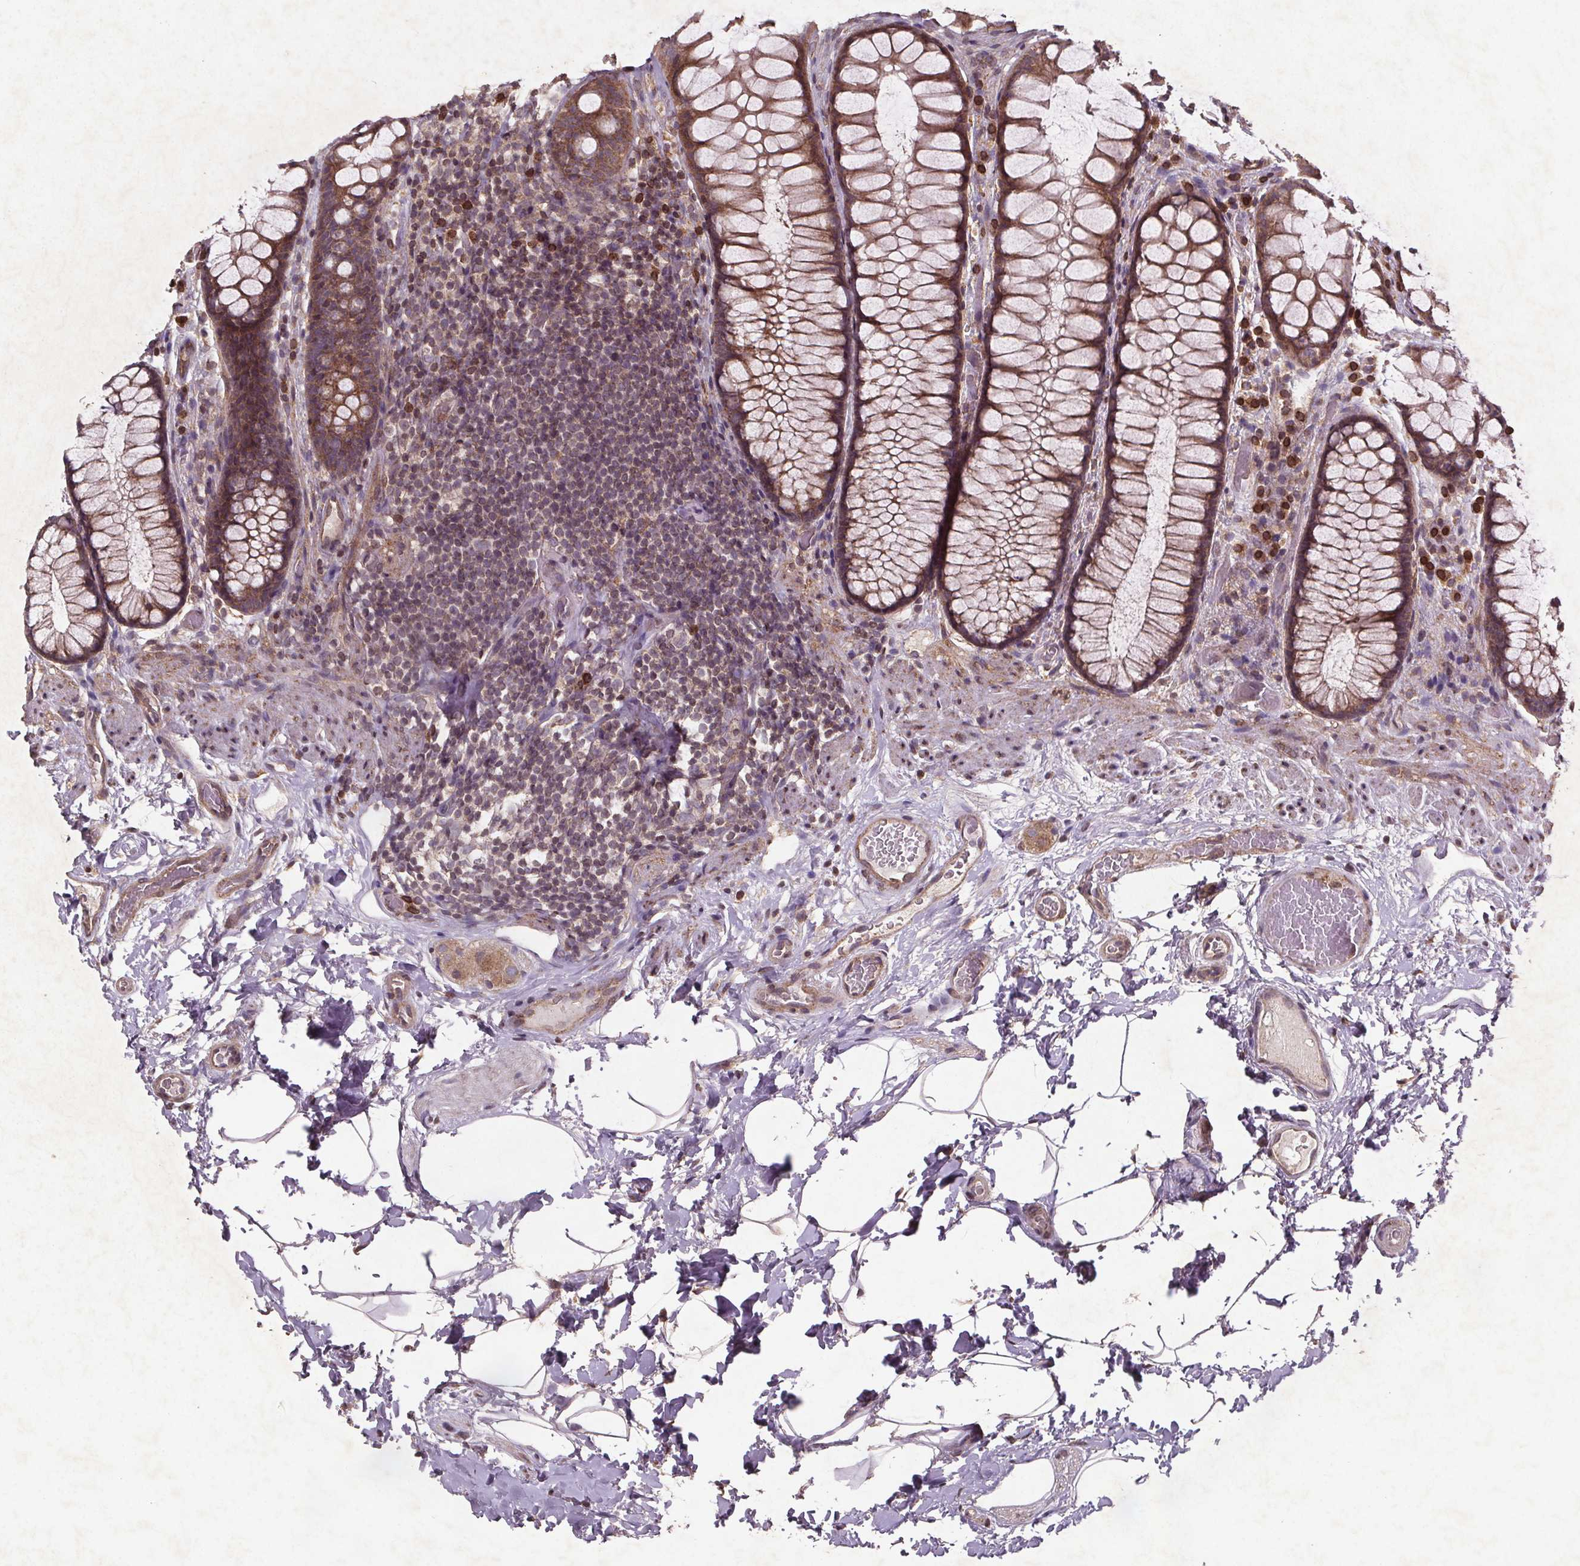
{"staining": {"intensity": "moderate", "quantity": ">75%", "location": "cytoplasmic/membranous"}, "tissue": "rectum", "cell_type": "Glandular cells", "image_type": "normal", "snomed": [{"axis": "morphology", "description": "Normal tissue, NOS"}, {"axis": "topography", "description": "Rectum"}], "caption": "IHC of benign human rectum shows medium levels of moderate cytoplasmic/membranous expression in approximately >75% of glandular cells.", "gene": "STRN3", "patient": {"sex": "female", "age": 62}}